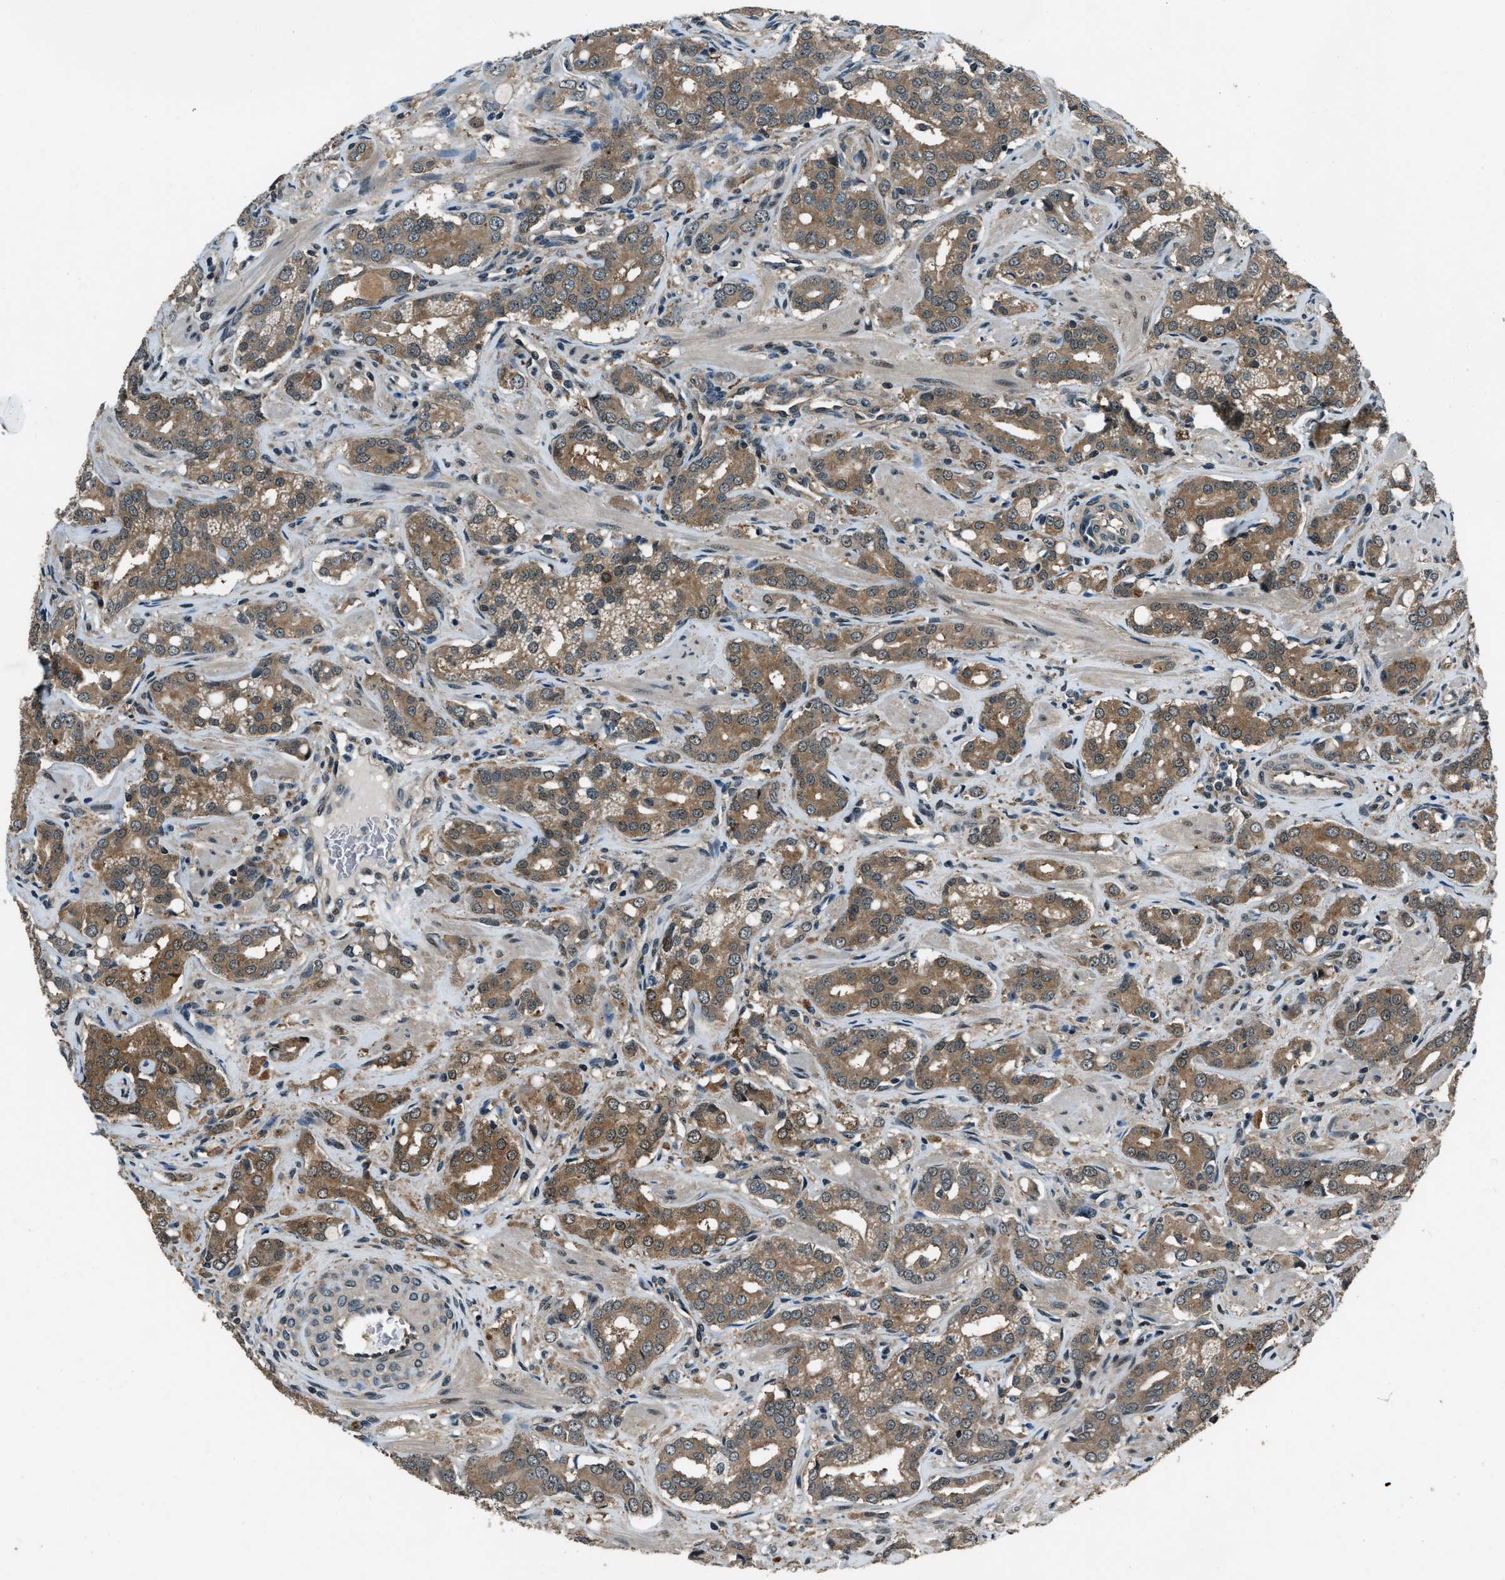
{"staining": {"intensity": "moderate", "quantity": ">75%", "location": "cytoplasmic/membranous"}, "tissue": "prostate cancer", "cell_type": "Tumor cells", "image_type": "cancer", "snomed": [{"axis": "morphology", "description": "Adenocarcinoma, High grade"}, {"axis": "topography", "description": "Prostate"}], "caption": "High-power microscopy captured an immunohistochemistry micrograph of prostate adenocarcinoma (high-grade), revealing moderate cytoplasmic/membranous staining in about >75% of tumor cells.", "gene": "NUDCD3", "patient": {"sex": "male", "age": 52}}